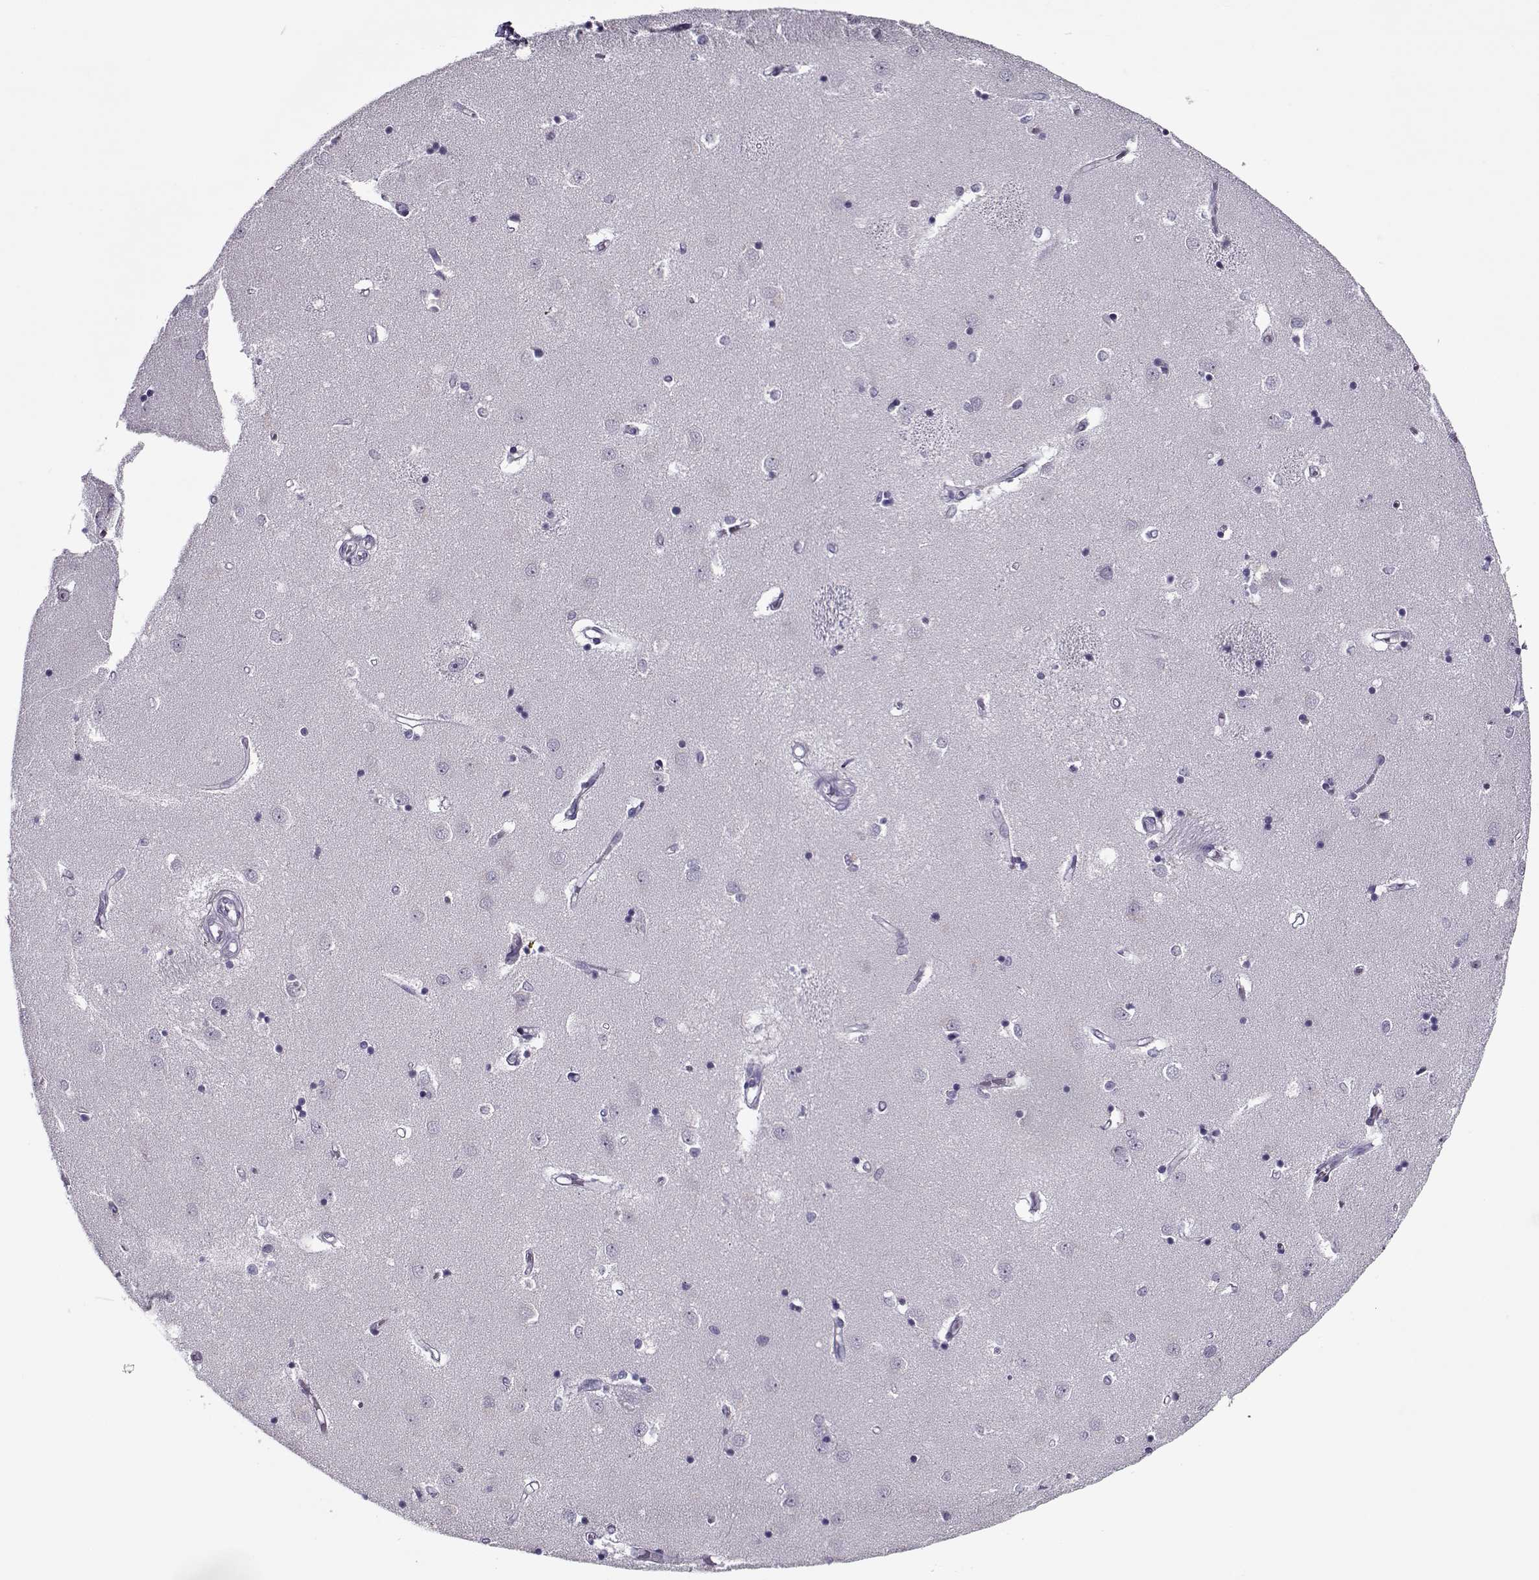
{"staining": {"intensity": "negative", "quantity": "none", "location": "none"}, "tissue": "caudate", "cell_type": "Glial cells", "image_type": "normal", "snomed": [{"axis": "morphology", "description": "Normal tissue, NOS"}, {"axis": "topography", "description": "Lateral ventricle wall"}], "caption": "DAB (3,3'-diaminobenzidine) immunohistochemical staining of unremarkable human caudate reveals no significant staining in glial cells.", "gene": "CIBAR1", "patient": {"sex": "male", "age": 54}}